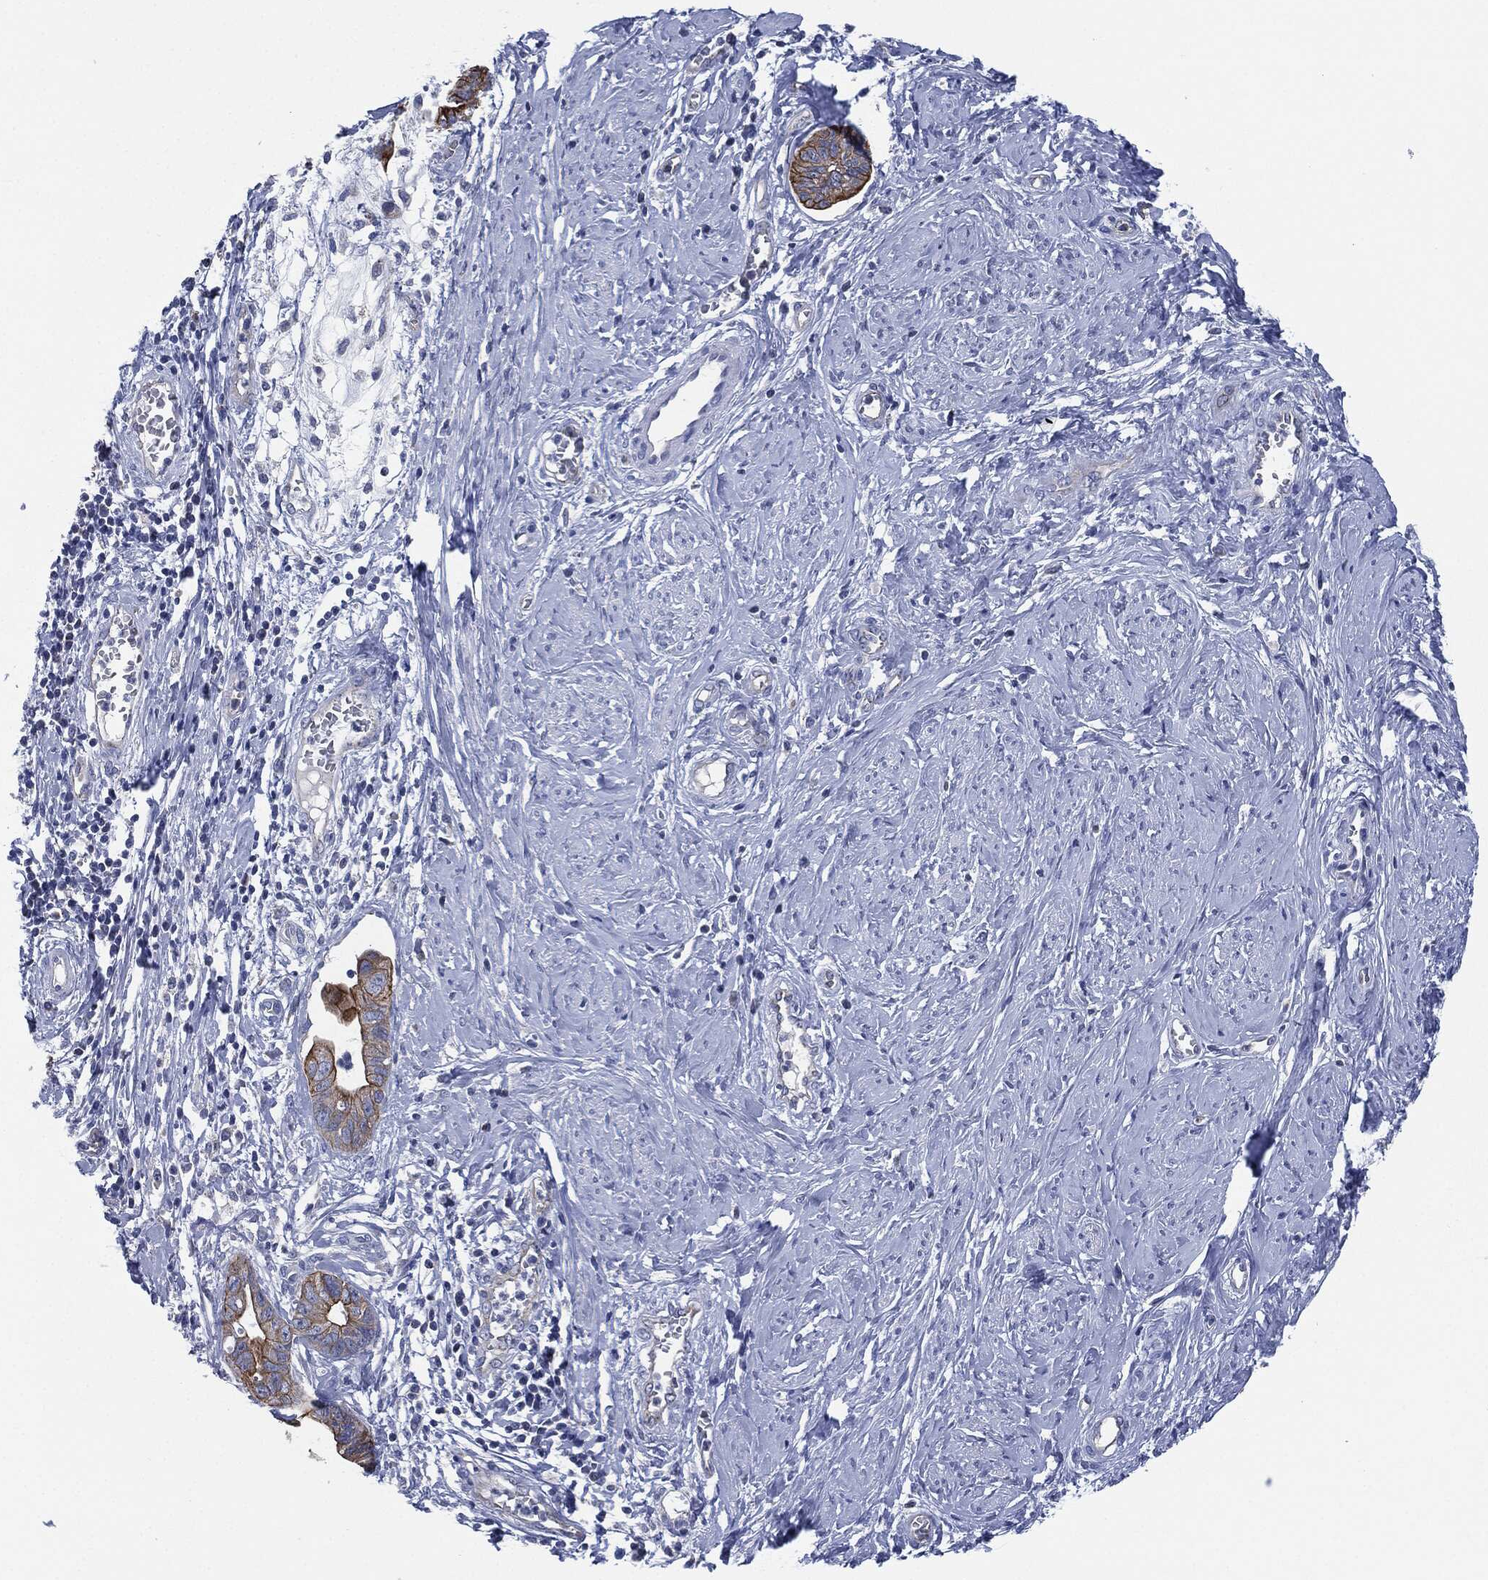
{"staining": {"intensity": "strong", "quantity": "<25%", "location": "cytoplasmic/membranous"}, "tissue": "cervical cancer", "cell_type": "Tumor cells", "image_type": "cancer", "snomed": [{"axis": "morphology", "description": "Adenocarcinoma, NOS"}, {"axis": "topography", "description": "Cervix"}], "caption": "Immunohistochemistry histopathology image of neoplastic tissue: human adenocarcinoma (cervical) stained using IHC shows medium levels of strong protein expression localized specifically in the cytoplasmic/membranous of tumor cells, appearing as a cytoplasmic/membranous brown color.", "gene": "SHROOM2", "patient": {"sex": "female", "age": 44}}